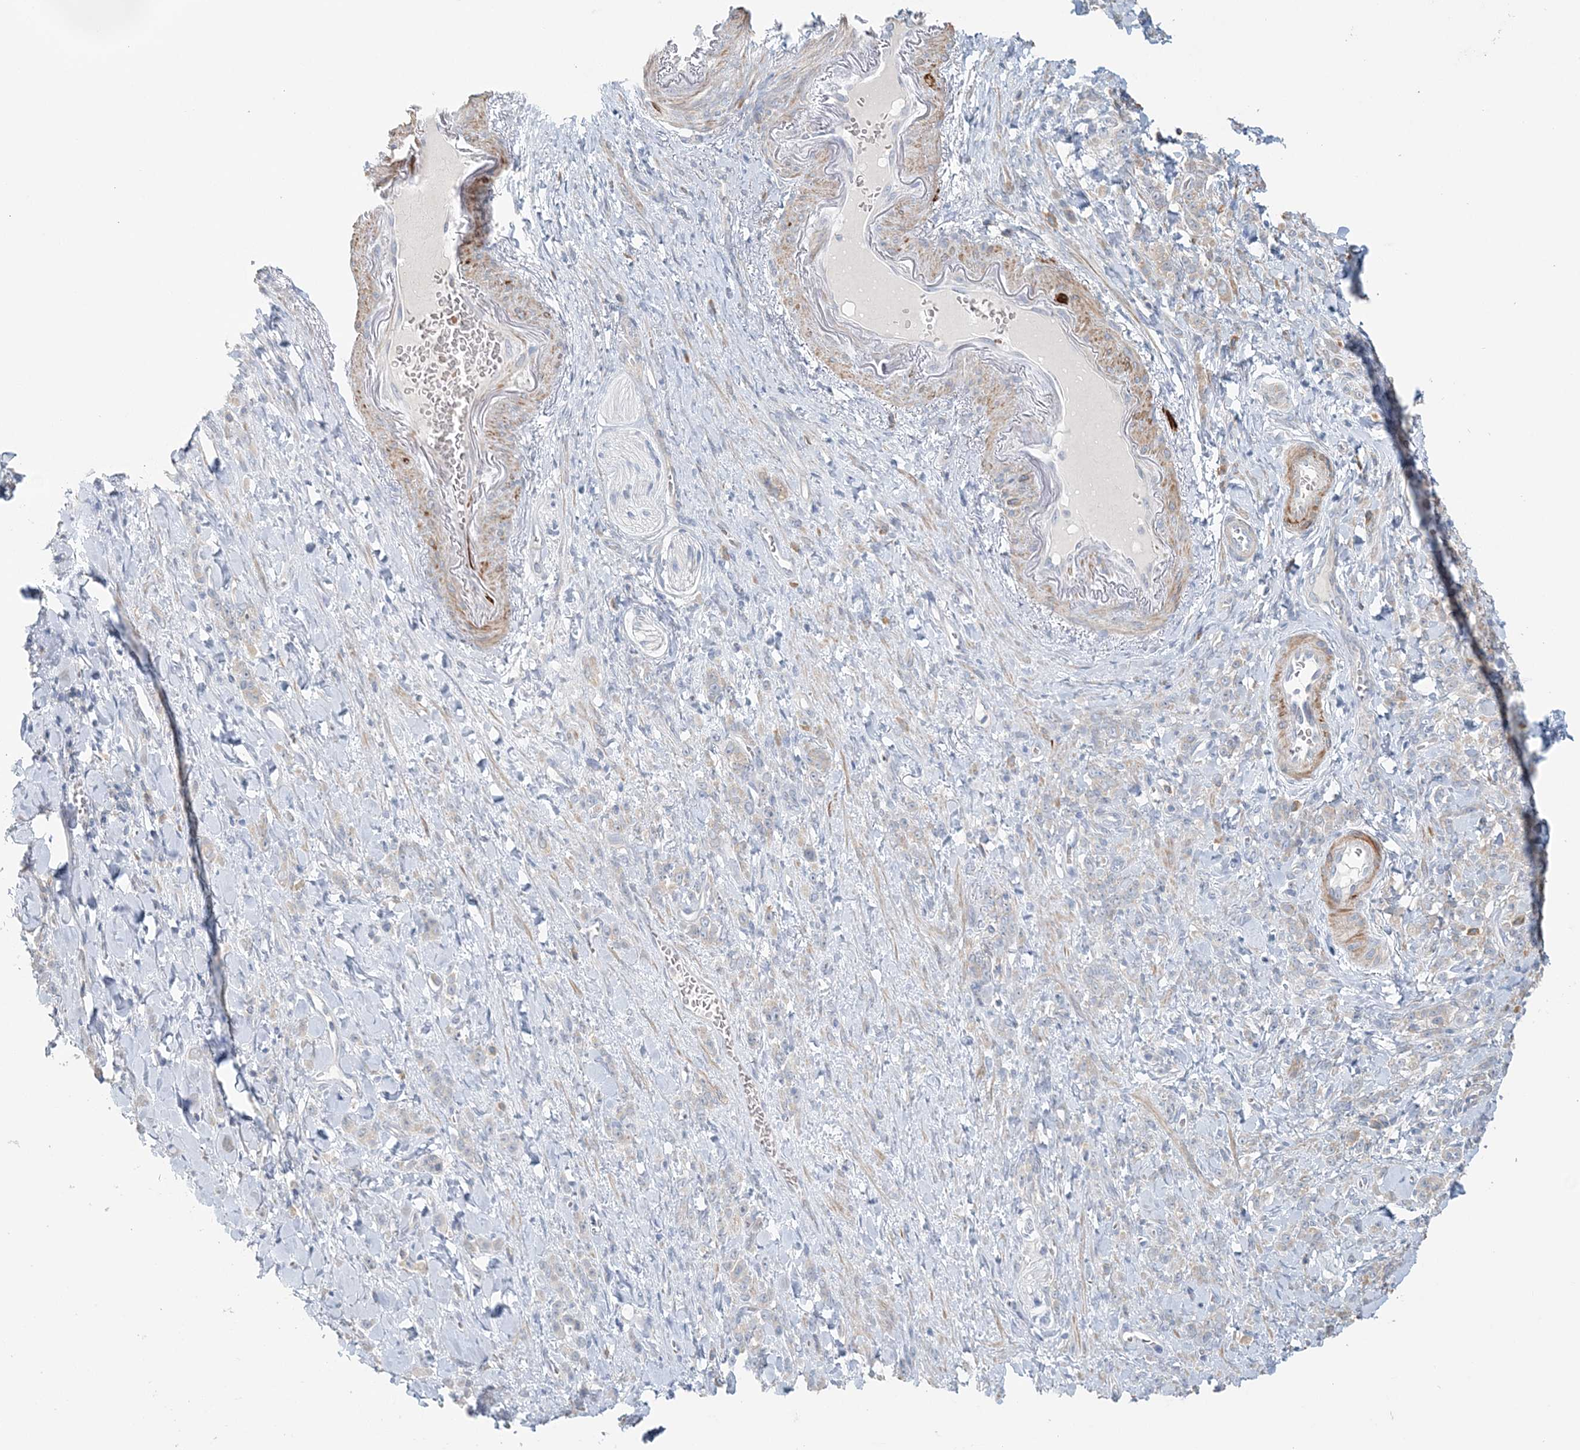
{"staining": {"intensity": "weak", "quantity": "25%-75%", "location": "cytoplasmic/membranous"}, "tissue": "stomach cancer", "cell_type": "Tumor cells", "image_type": "cancer", "snomed": [{"axis": "morphology", "description": "Normal tissue, NOS"}, {"axis": "morphology", "description": "Adenocarcinoma, NOS"}, {"axis": "topography", "description": "Stomach"}], "caption": "DAB (3,3'-diaminobenzidine) immunohistochemical staining of stomach adenocarcinoma reveals weak cytoplasmic/membranous protein positivity in about 25%-75% of tumor cells. Nuclei are stained in blue.", "gene": "TTI1", "patient": {"sex": "male", "age": 82}}